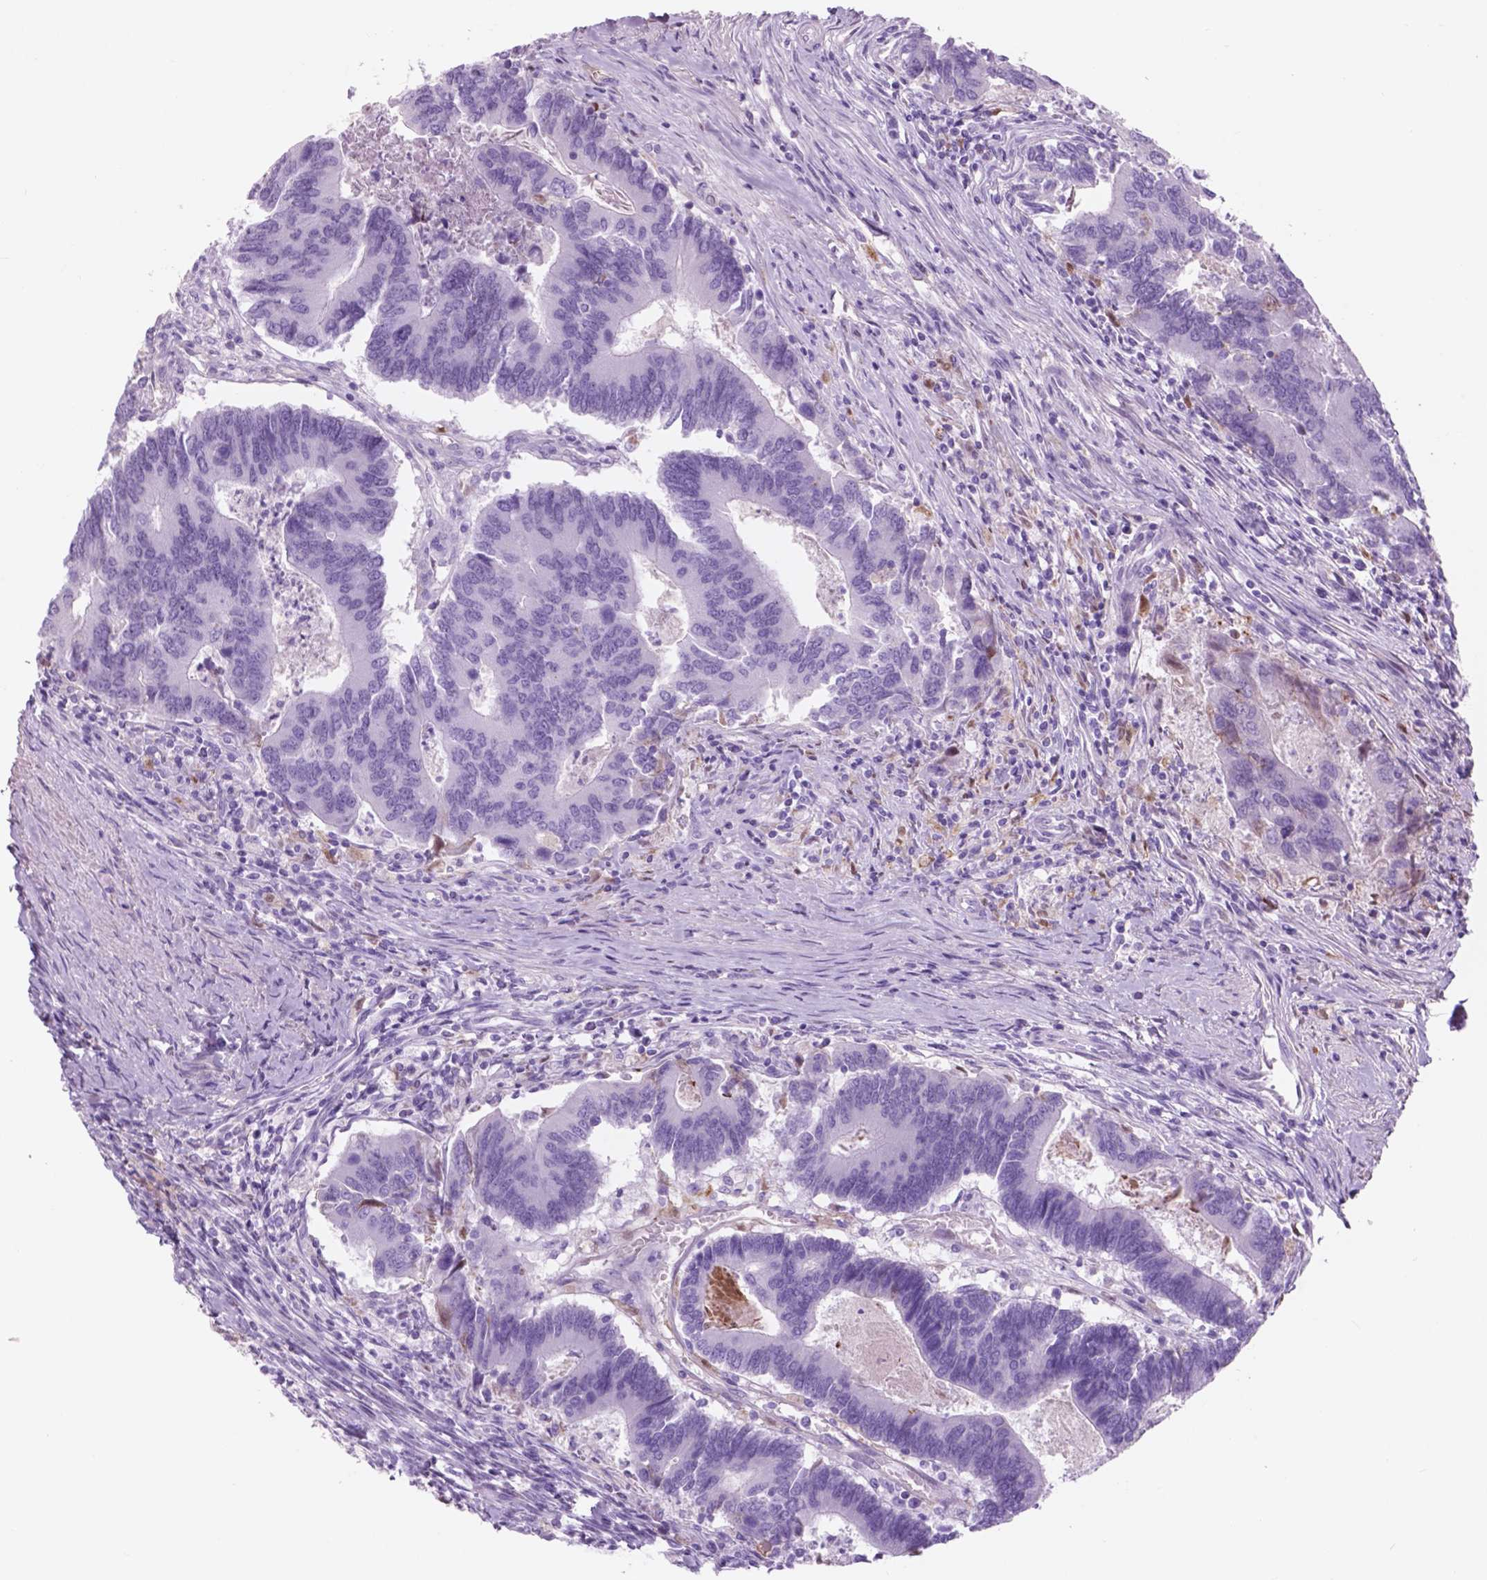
{"staining": {"intensity": "negative", "quantity": "none", "location": "none"}, "tissue": "colorectal cancer", "cell_type": "Tumor cells", "image_type": "cancer", "snomed": [{"axis": "morphology", "description": "Adenocarcinoma, NOS"}, {"axis": "topography", "description": "Colon"}], "caption": "The IHC image has no significant positivity in tumor cells of colorectal cancer (adenocarcinoma) tissue.", "gene": "FXYD2", "patient": {"sex": "female", "age": 67}}